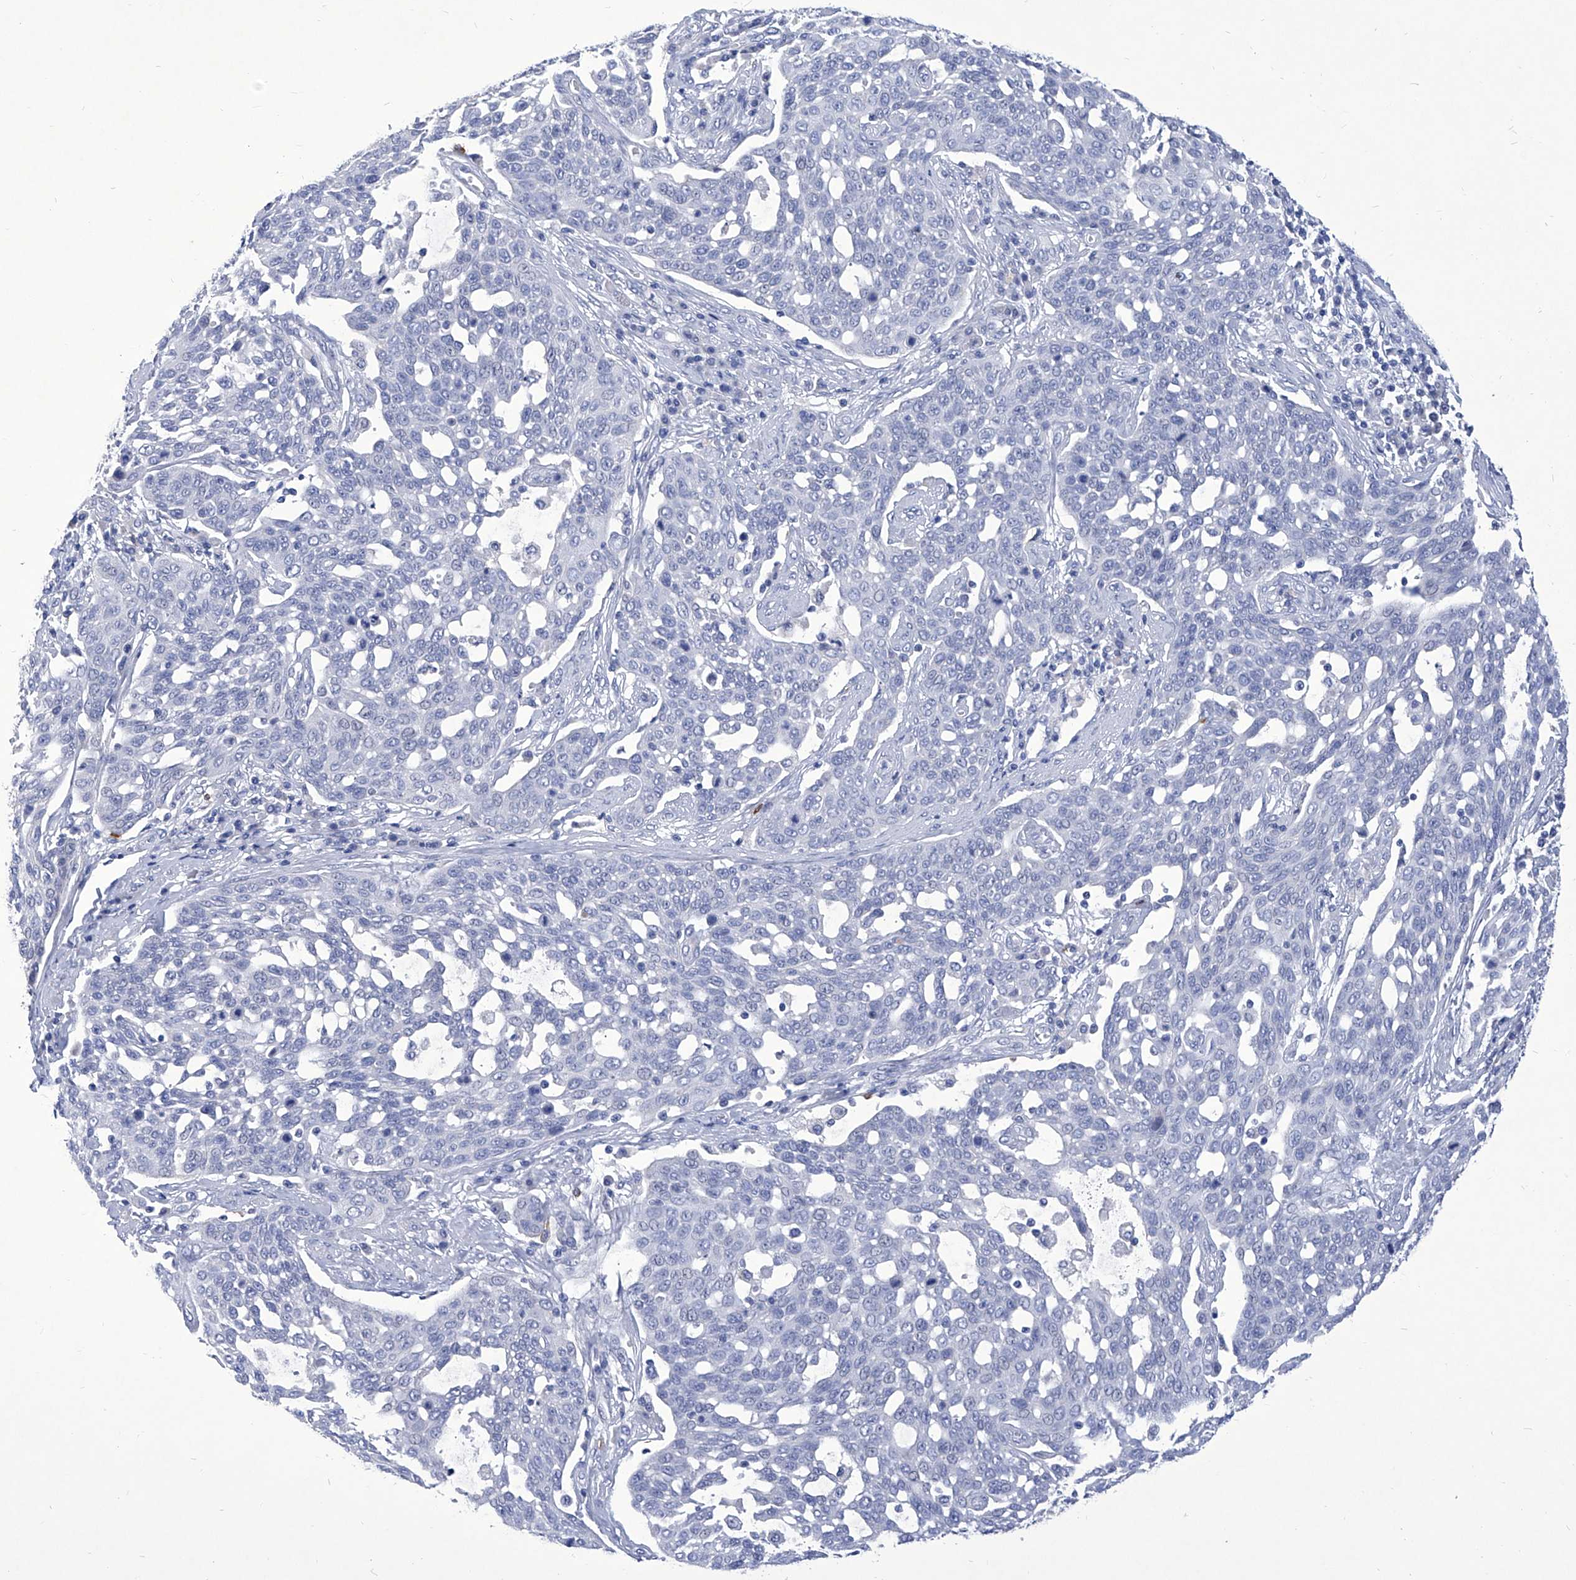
{"staining": {"intensity": "negative", "quantity": "none", "location": "none"}, "tissue": "cervical cancer", "cell_type": "Tumor cells", "image_type": "cancer", "snomed": [{"axis": "morphology", "description": "Squamous cell carcinoma, NOS"}, {"axis": "topography", "description": "Cervix"}], "caption": "Micrograph shows no significant protein staining in tumor cells of squamous cell carcinoma (cervical).", "gene": "IFNL2", "patient": {"sex": "female", "age": 34}}